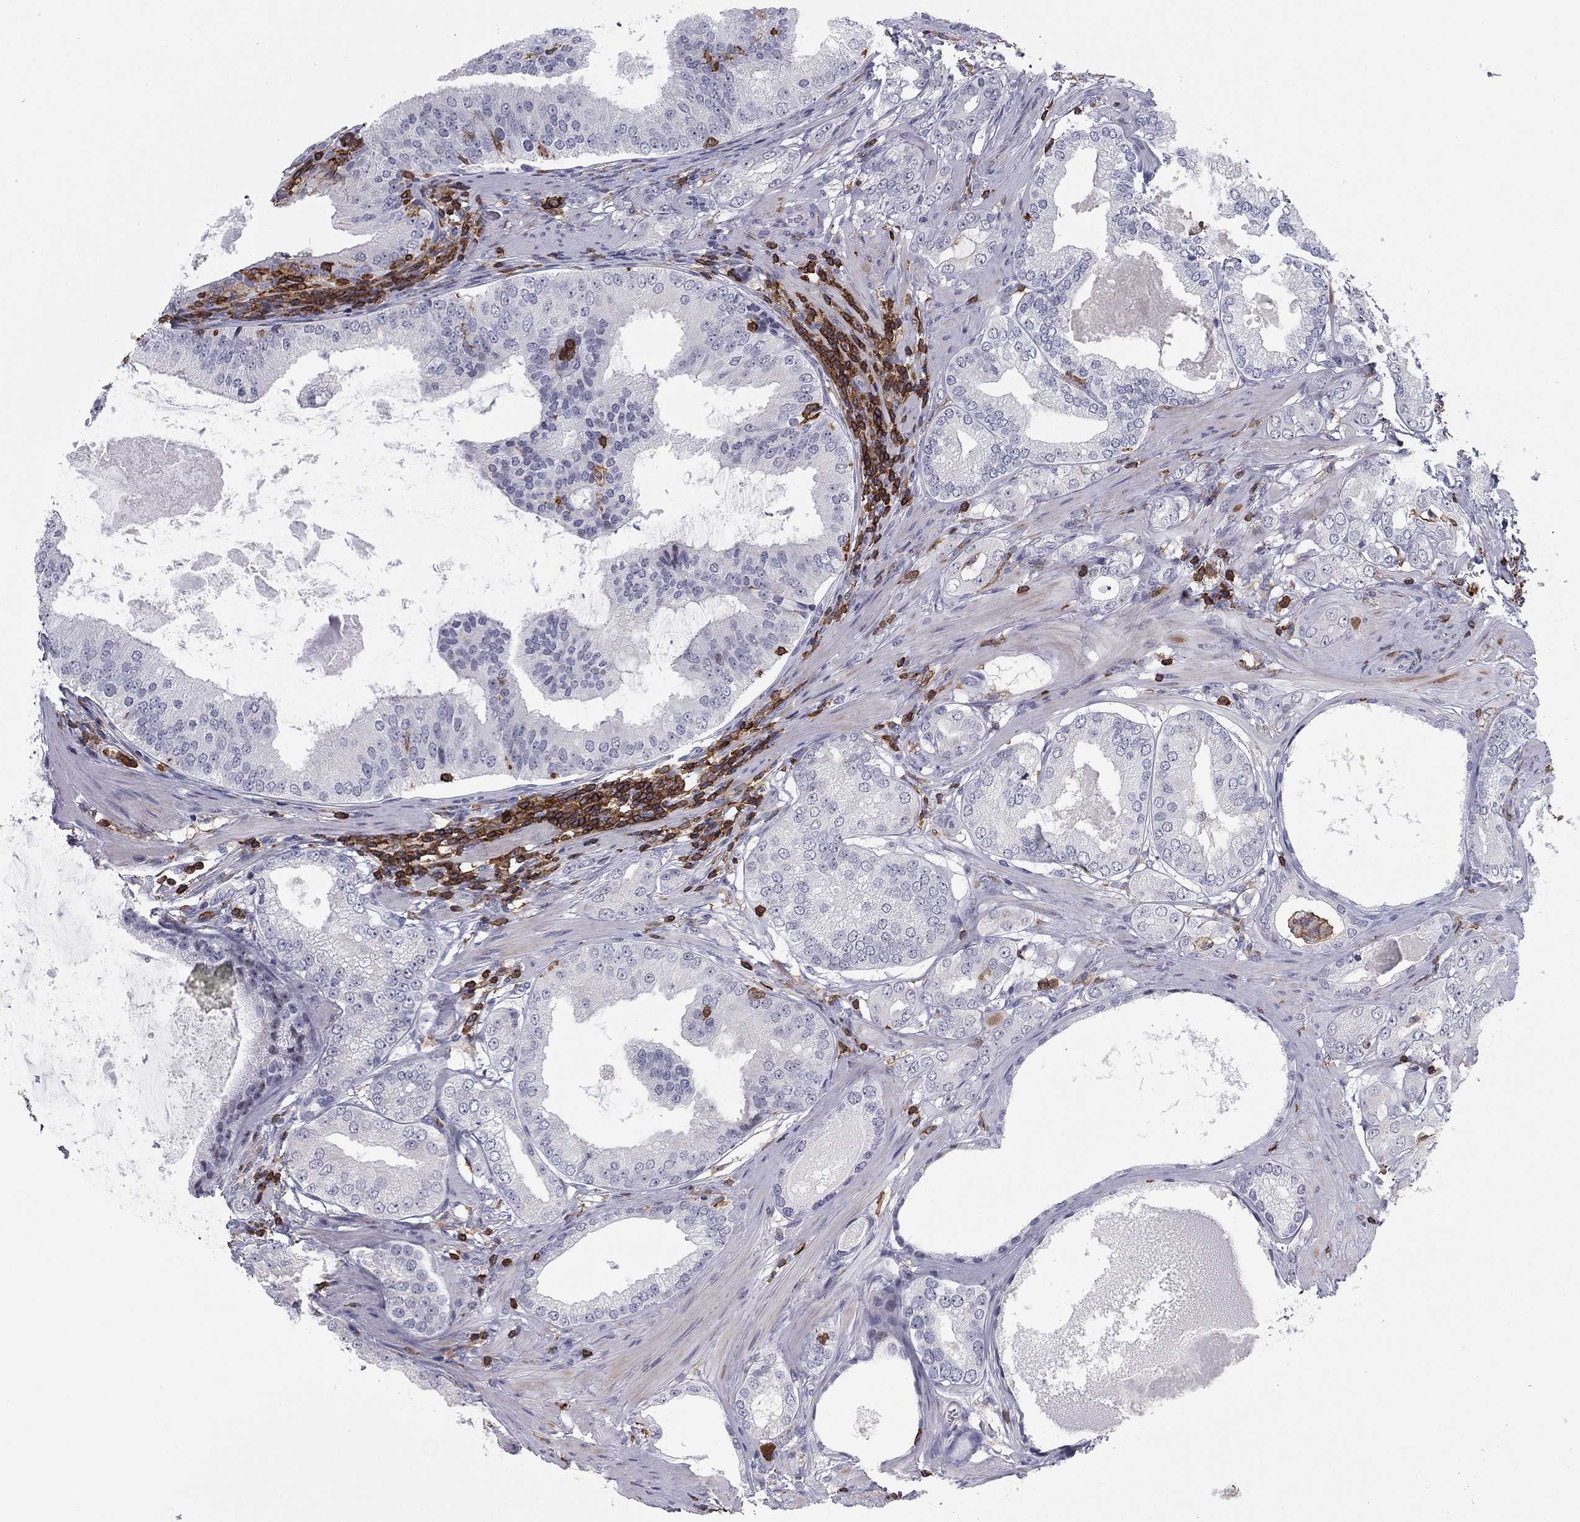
{"staining": {"intensity": "negative", "quantity": "none", "location": "none"}, "tissue": "prostate cancer", "cell_type": "Tumor cells", "image_type": "cancer", "snomed": [{"axis": "morphology", "description": "Adenocarcinoma, High grade"}, {"axis": "topography", "description": "Prostate and seminal vesicle, NOS"}], "caption": "Immunohistochemical staining of human prostate cancer shows no significant staining in tumor cells. (Brightfield microscopy of DAB (3,3'-diaminobenzidine) immunohistochemistry (IHC) at high magnification).", "gene": "ARHGAP27", "patient": {"sex": "male", "age": 62}}